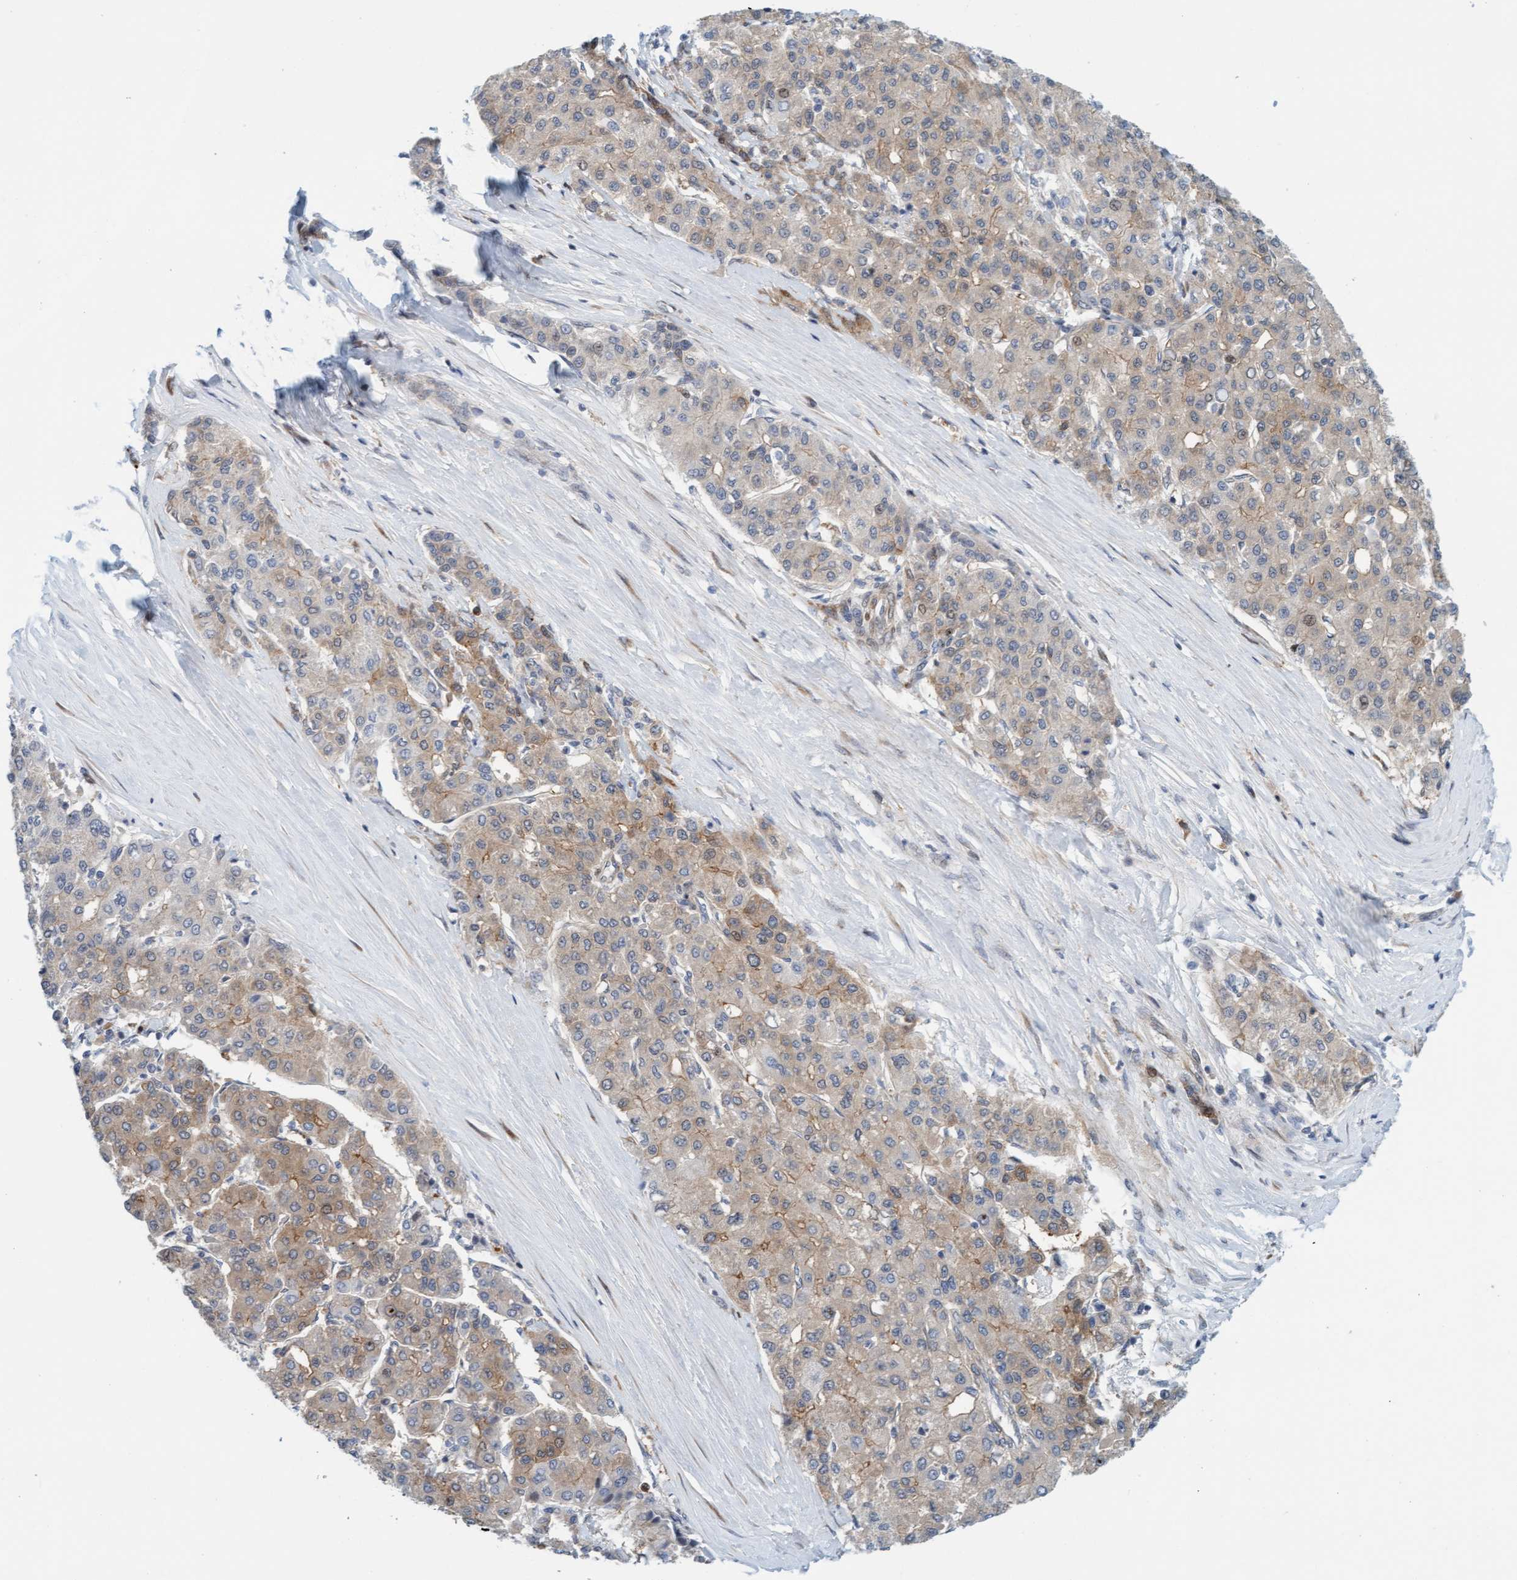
{"staining": {"intensity": "weak", "quantity": "25%-75%", "location": "cytoplasmic/membranous,nuclear"}, "tissue": "liver cancer", "cell_type": "Tumor cells", "image_type": "cancer", "snomed": [{"axis": "morphology", "description": "Carcinoma, Hepatocellular, NOS"}, {"axis": "topography", "description": "Liver"}], "caption": "A photomicrograph of liver hepatocellular carcinoma stained for a protein demonstrates weak cytoplasmic/membranous and nuclear brown staining in tumor cells.", "gene": "EIF4EBP1", "patient": {"sex": "male", "age": 65}}